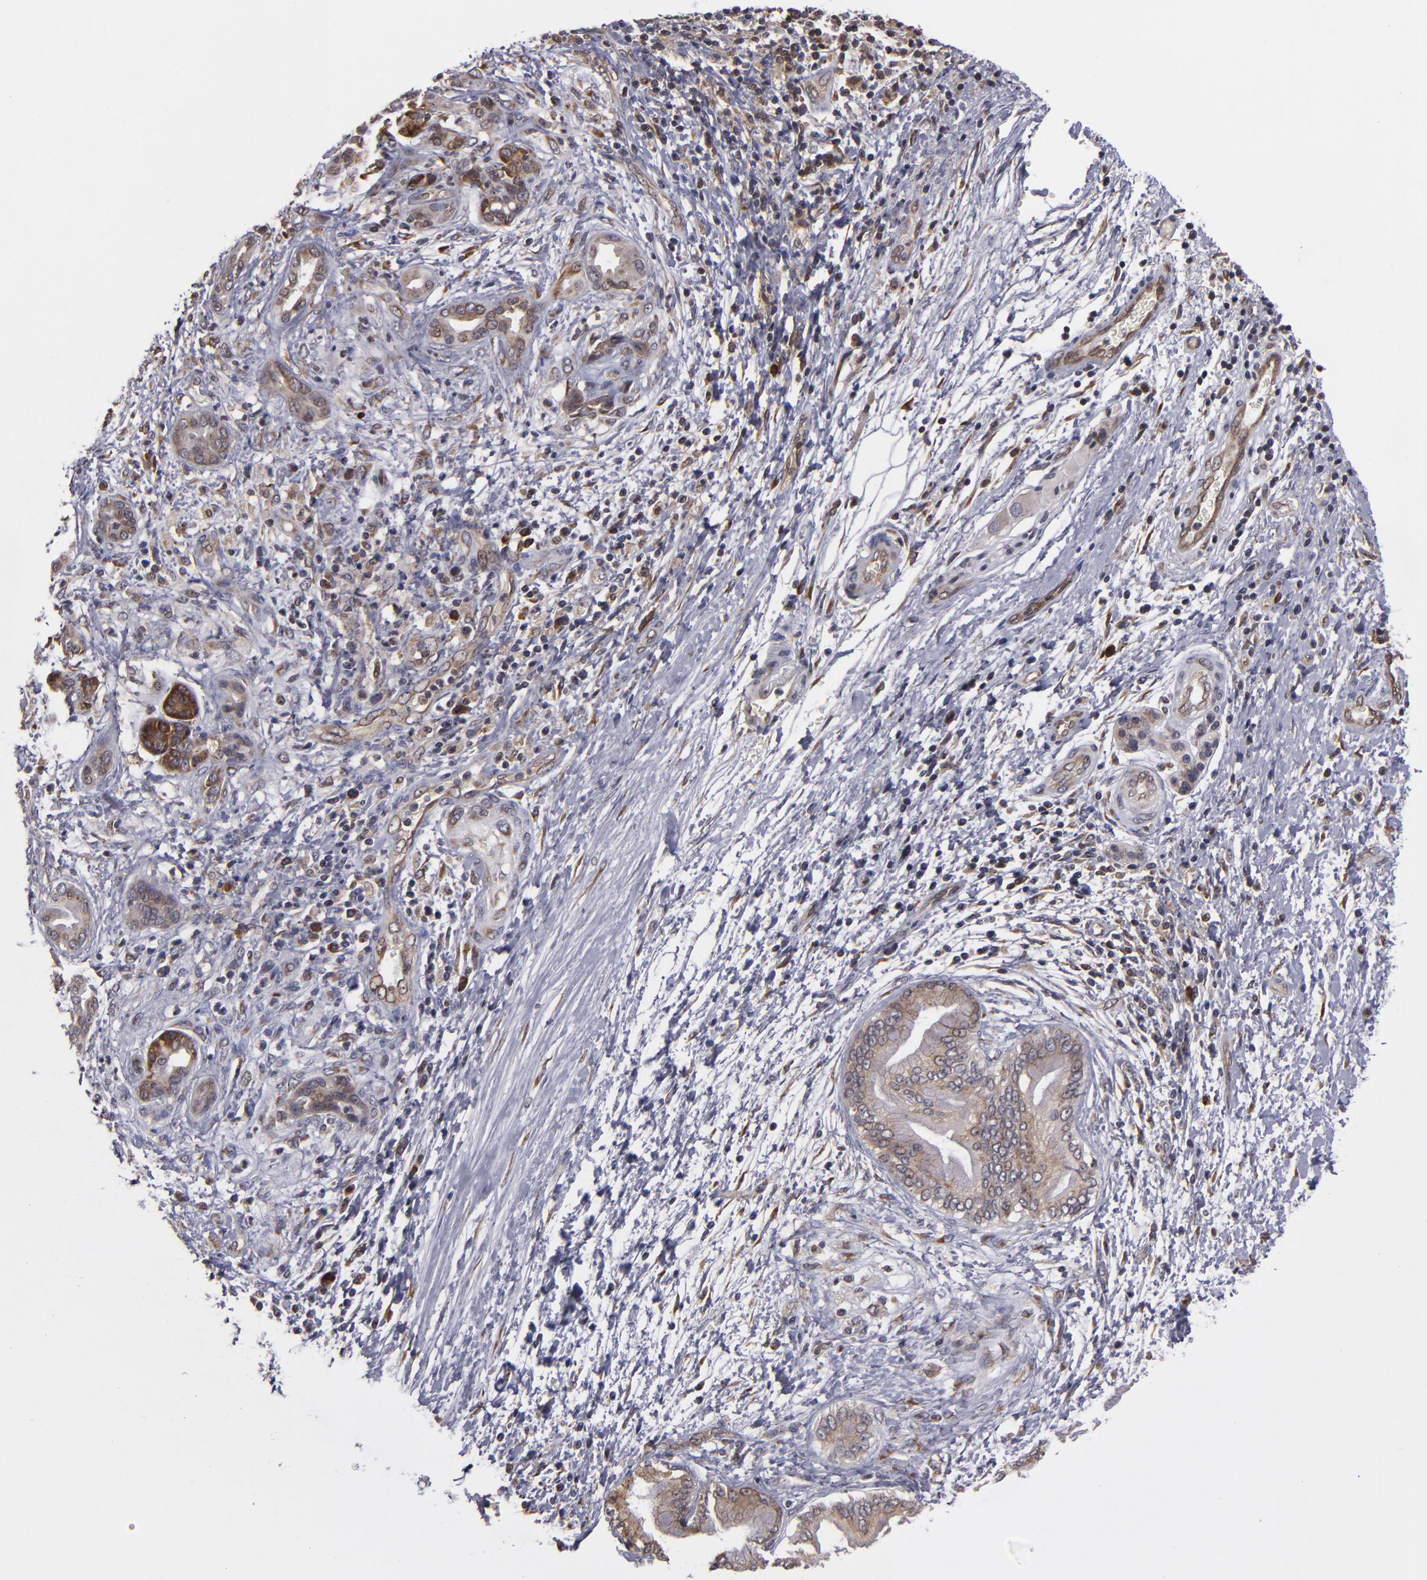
{"staining": {"intensity": "weak", "quantity": ">75%", "location": "cytoplasmic/membranous"}, "tissue": "pancreatic cancer", "cell_type": "Tumor cells", "image_type": "cancer", "snomed": [{"axis": "morphology", "description": "Adenocarcinoma, NOS"}, {"axis": "topography", "description": "Pancreas"}], "caption": "Weak cytoplasmic/membranous expression for a protein is seen in approximately >75% of tumor cells of adenocarcinoma (pancreatic) using immunohistochemistry (IHC).", "gene": "CASP1", "patient": {"sex": "female", "age": 70}}